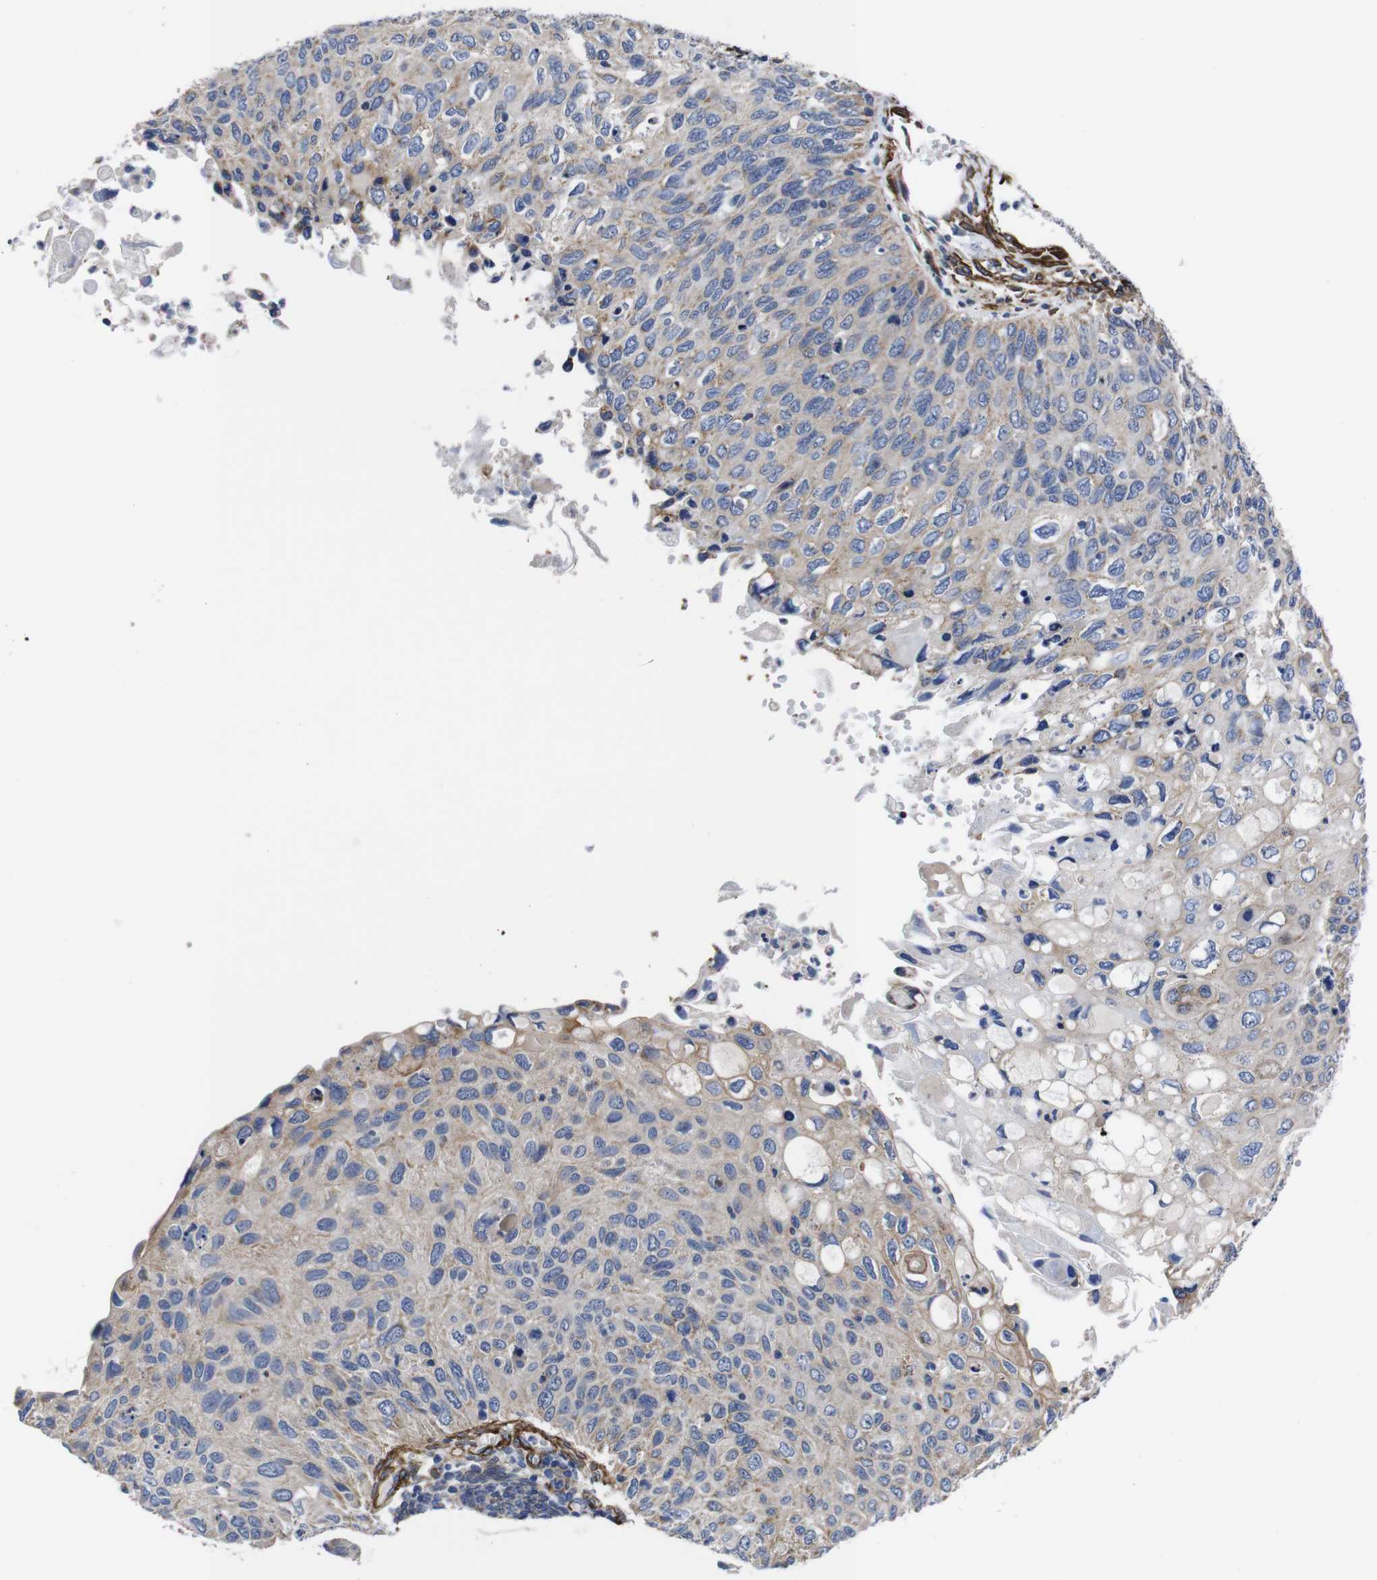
{"staining": {"intensity": "weak", "quantity": ">75%", "location": "cytoplasmic/membranous"}, "tissue": "cervical cancer", "cell_type": "Tumor cells", "image_type": "cancer", "snomed": [{"axis": "morphology", "description": "Squamous cell carcinoma, NOS"}, {"axis": "topography", "description": "Cervix"}], "caption": "About >75% of tumor cells in cervical squamous cell carcinoma reveal weak cytoplasmic/membranous protein staining as visualized by brown immunohistochemical staining.", "gene": "WNT10A", "patient": {"sex": "female", "age": 70}}